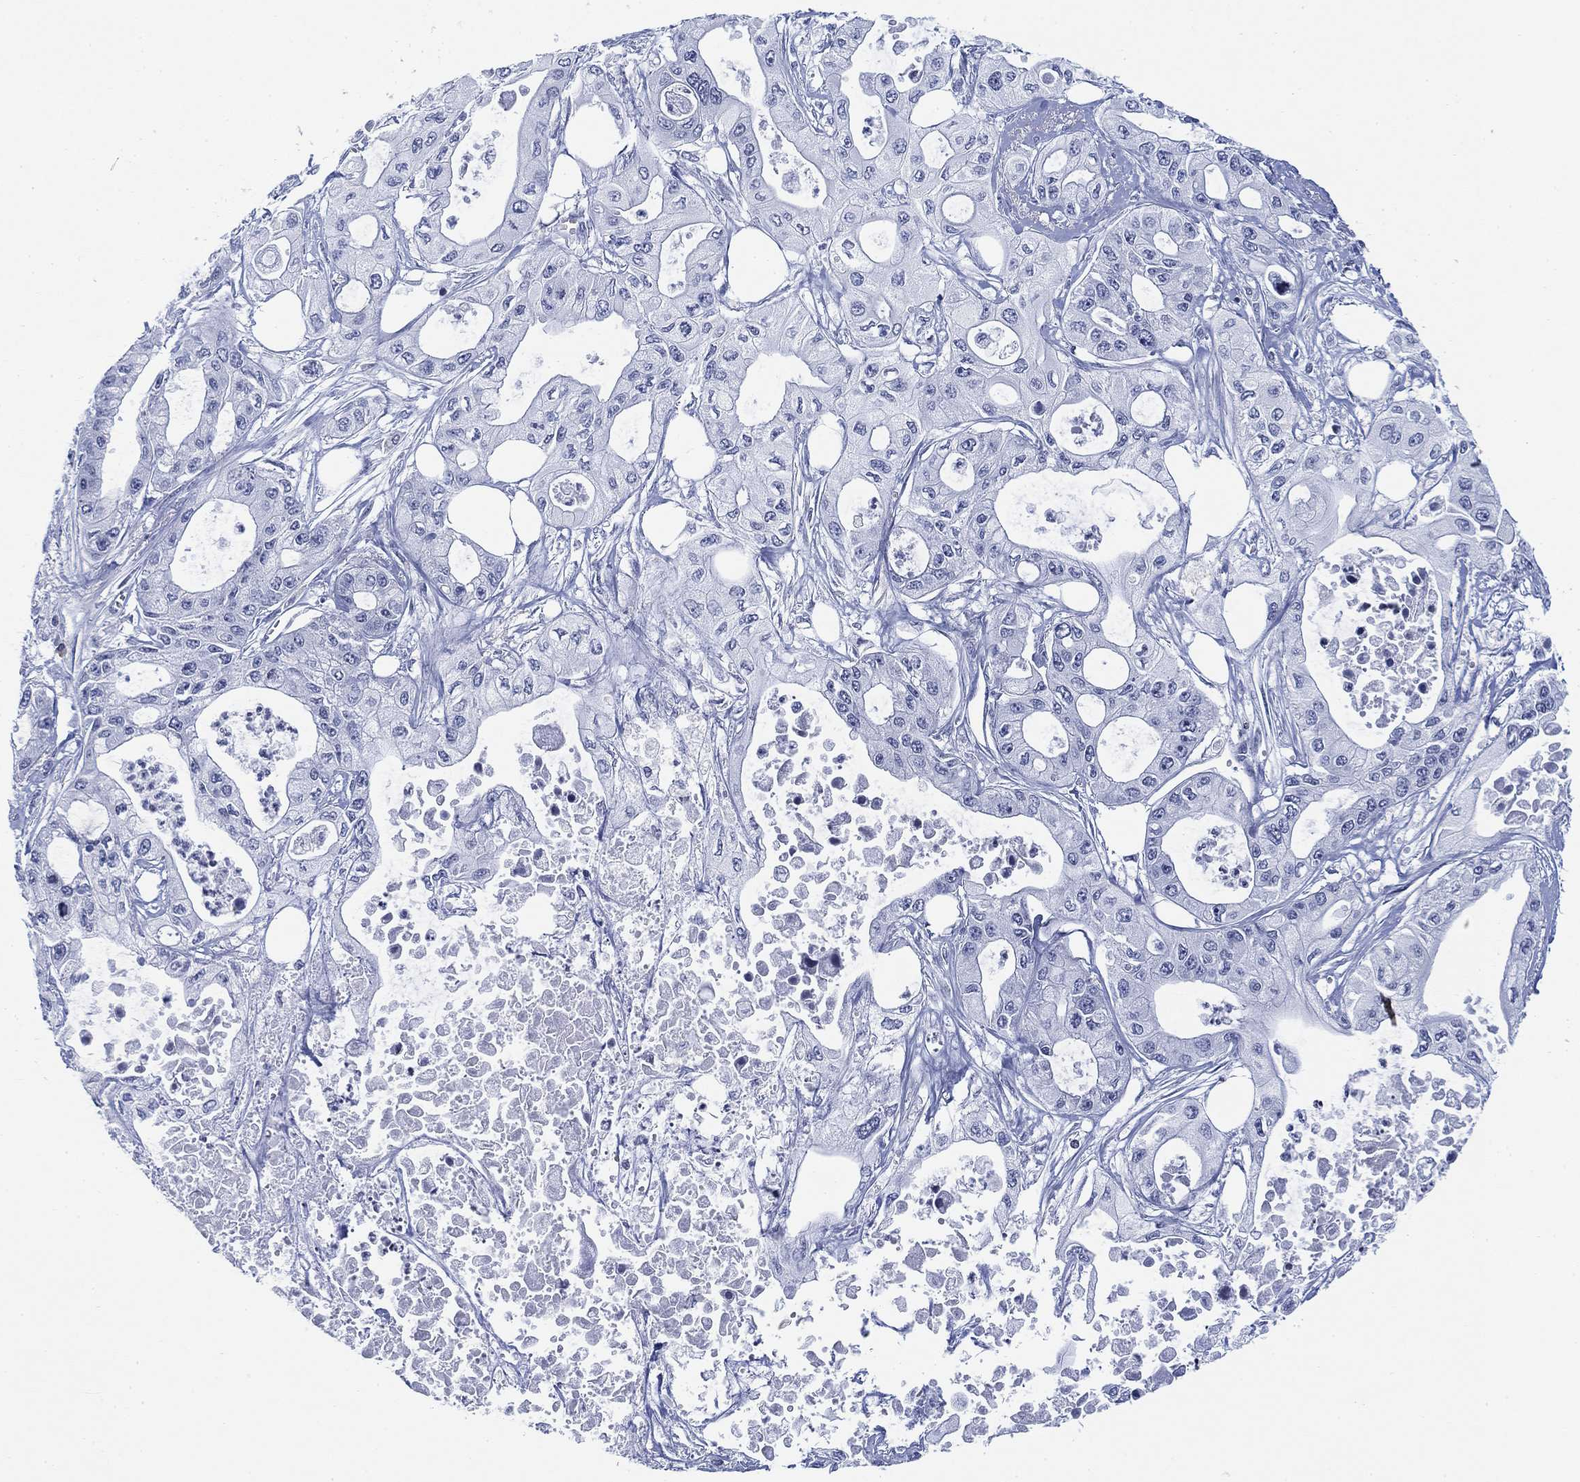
{"staining": {"intensity": "negative", "quantity": "none", "location": "none"}, "tissue": "pancreatic cancer", "cell_type": "Tumor cells", "image_type": "cancer", "snomed": [{"axis": "morphology", "description": "Adenocarcinoma, NOS"}, {"axis": "topography", "description": "Pancreas"}], "caption": "Immunohistochemistry histopathology image of pancreatic adenocarcinoma stained for a protein (brown), which exhibits no expression in tumor cells.", "gene": "FYB1", "patient": {"sex": "male", "age": 70}}